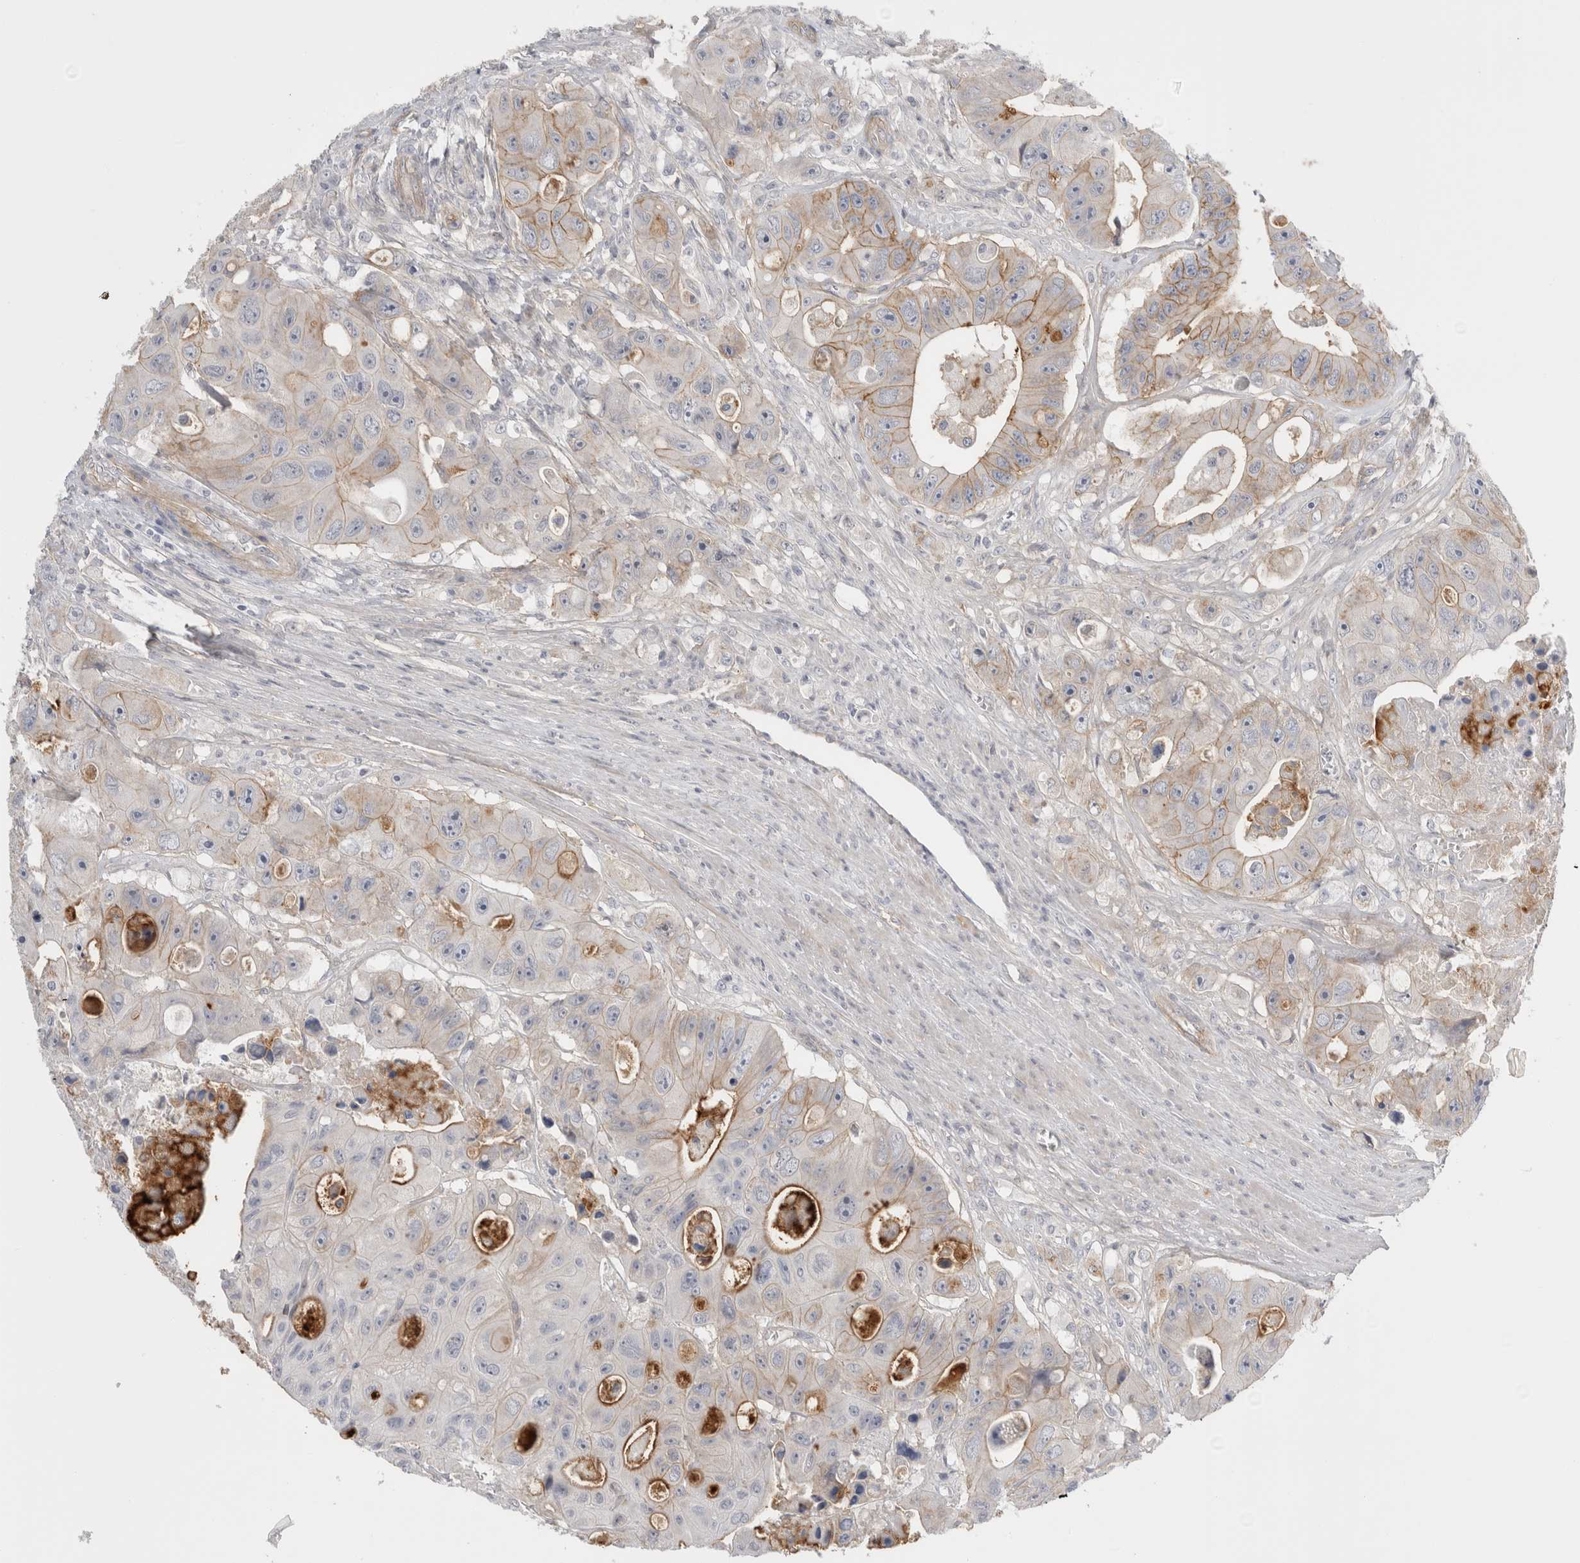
{"staining": {"intensity": "weak", "quantity": "25%-75%", "location": "cytoplasmic/membranous"}, "tissue": "colorectal cancer", "cell_type": "Tumor cells", "image_type": "cancer", "snomed": [{"axis": "morphology", "description": "Adenocarcinoma, NOS"}, {"axis": "topography", "description": "Colon"}], "caption": "A histopathology image of human colorectal adenocarcinoma stained for a protein reveals weak cytoplasmic/membranous brown staining in tumor cells.", "gene": "VANGL1", "patient": {"sex": "female", "age": 46}}